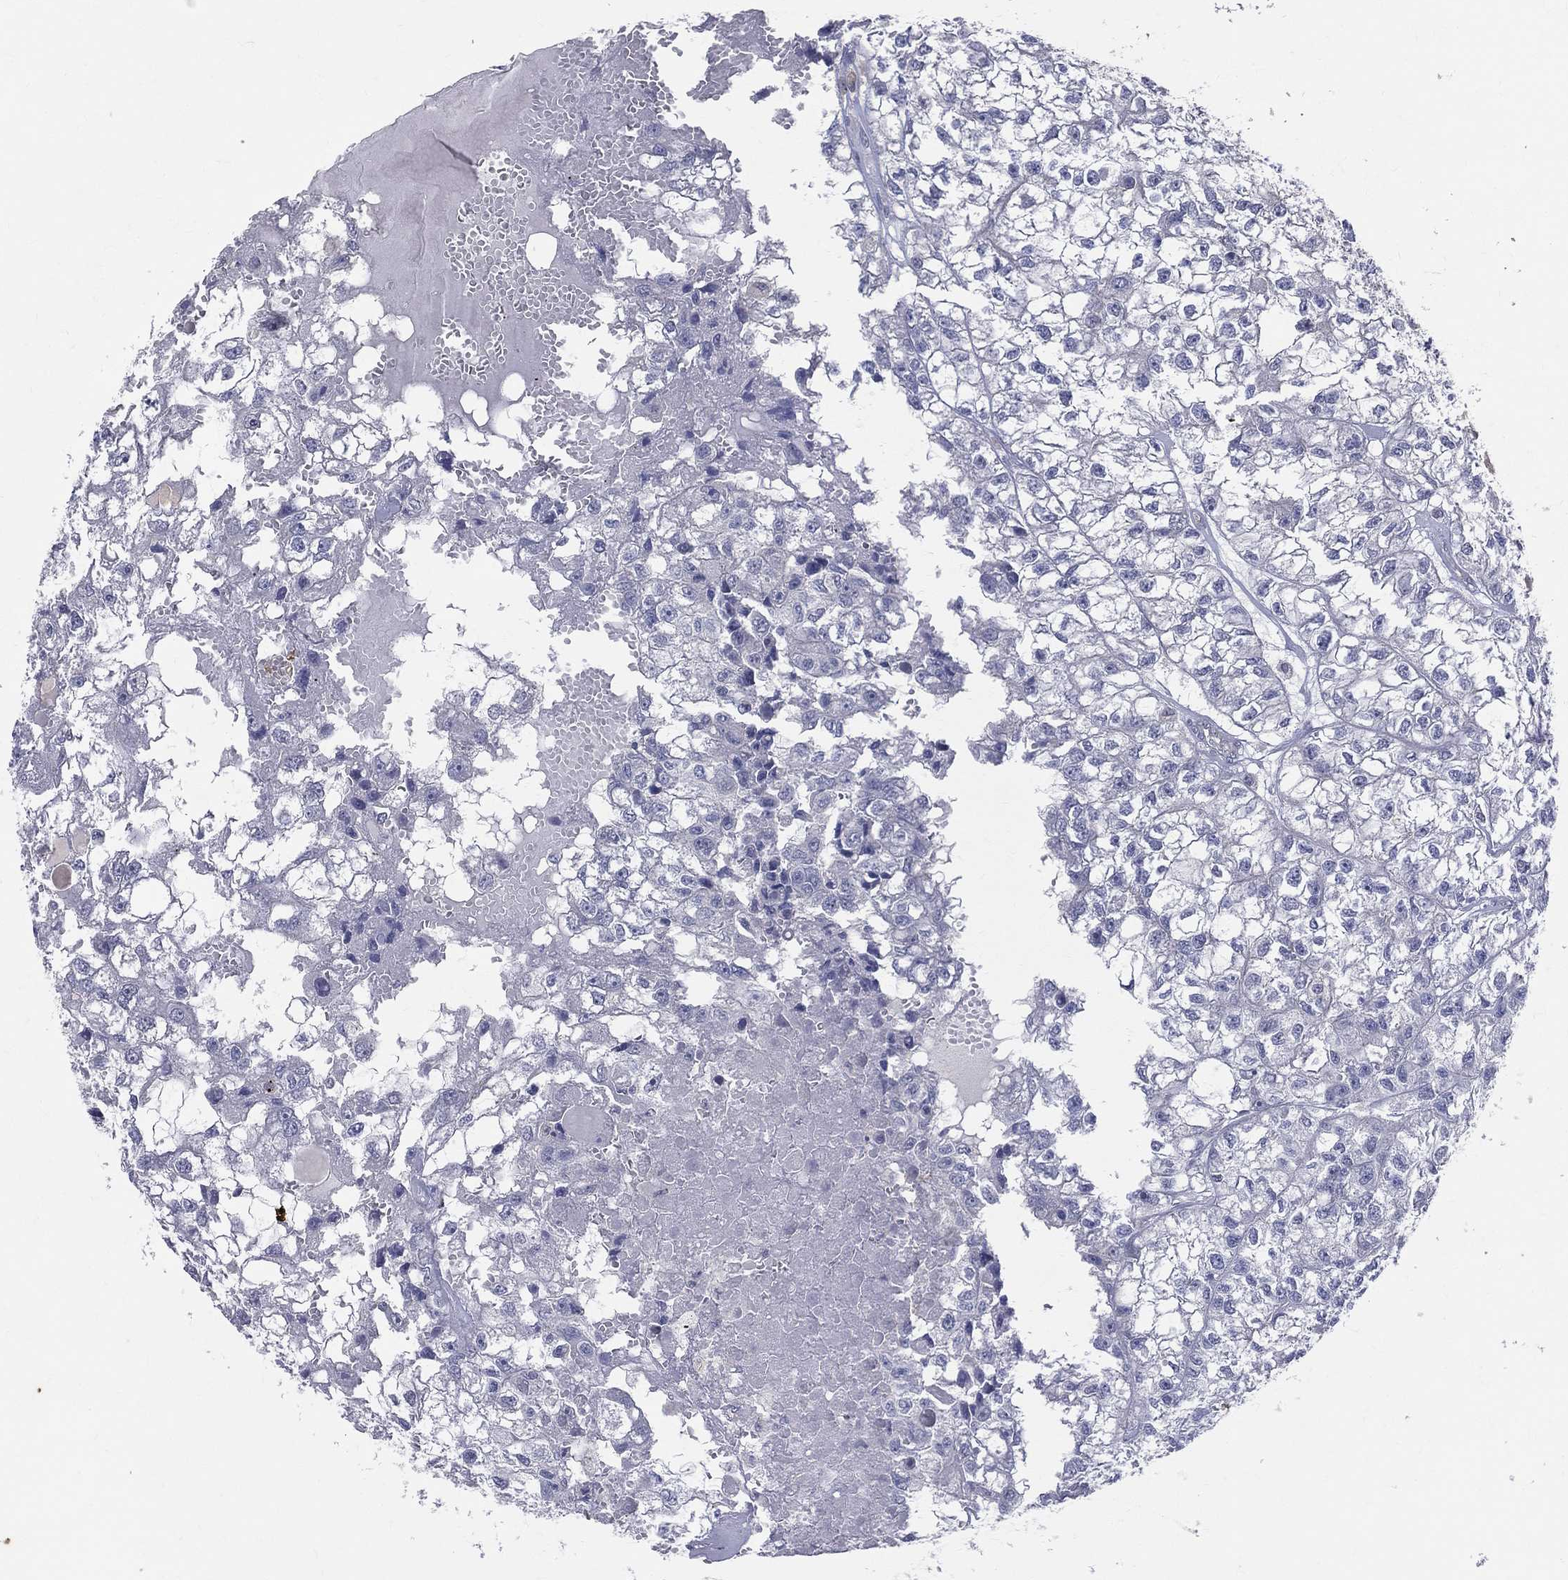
{"staining": {"intensity": "negative", "quantity": "none", "location": "none"}, "tissue": "renal cancer", "cell_type": "Tumor cells", "image_type": "cancer", "snomed": [{"axis": "morphology", "description": "Adenocarcinoma, NOS"}, {"axis": "topography", "description": "Kidney"}], "caption": "Immunohistochemistry (IHC) of renal adenocarcinoma displays no staining in tumor cells.", "gene": "DLG4", "patient": {"sex": "male", "age": 56}}